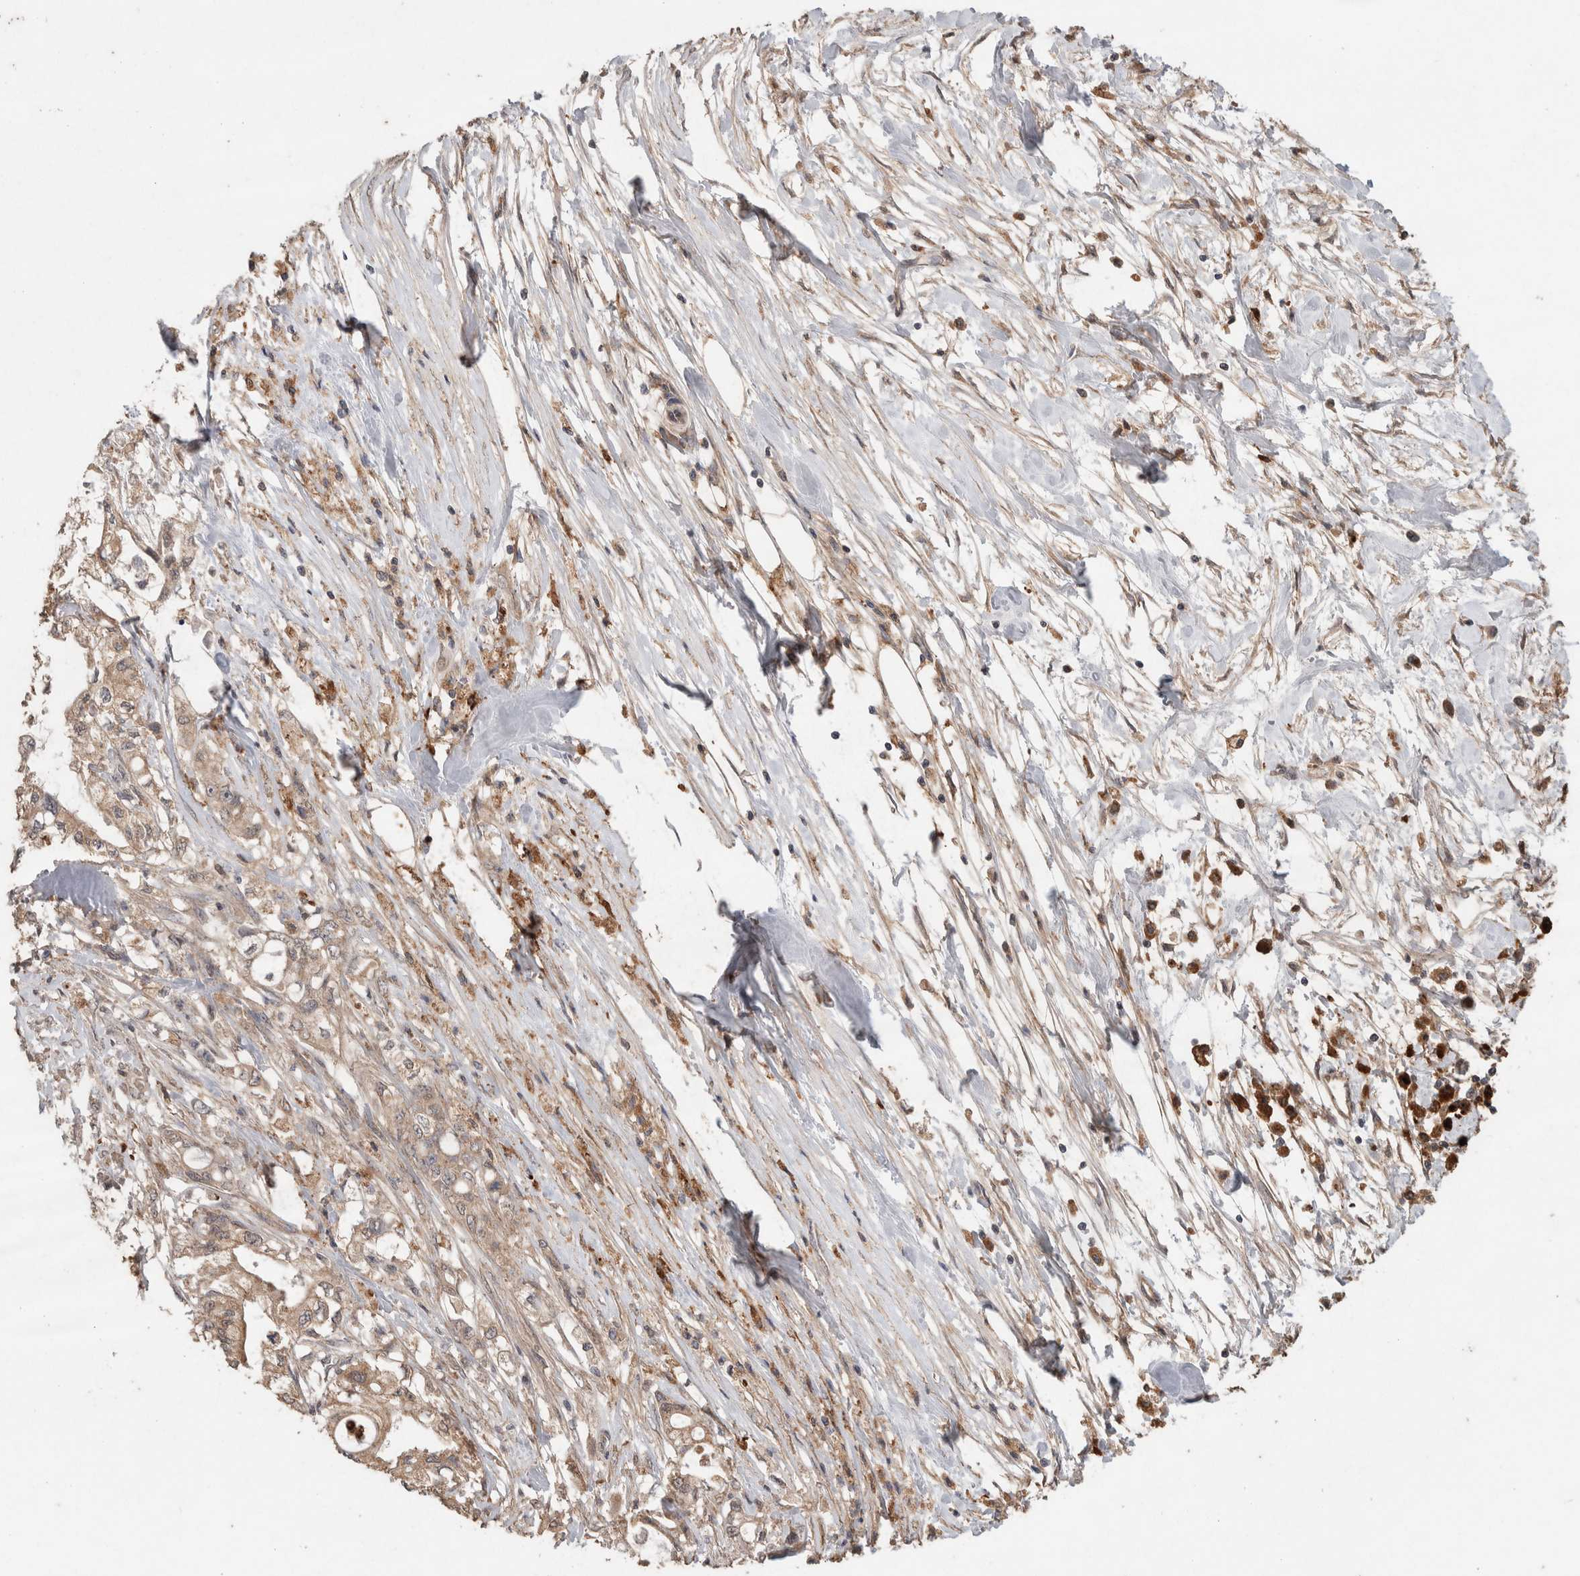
{"staining": {"intensity": "weak", "quantity": ">75%", "location": "cytoplasmic/membranous"}, "tissue": "pancreatic cancer", "cell_type": "Tumor cells", "image_type": "cancer", "snomed": [{"axis": "morphology", "description": "Adenocarcinoma, NOS"}, {"axis": "topography", "description": "Pancreas"}], "caption": "The histopathology image demonstrates immunohistochemical staining of adenocarcinoma (pancreatic). There is weak cytoplasmic/membranous staining is present in about >75% of tumor cells. Using DAB (3,3'-diaminobenzidine) (brown) and hematoxylin (blue) stains, captured at high magnification using brightfield microscopy.", "gene": "KCNJ5", "patient": {"sex": "male", "age": 79}}